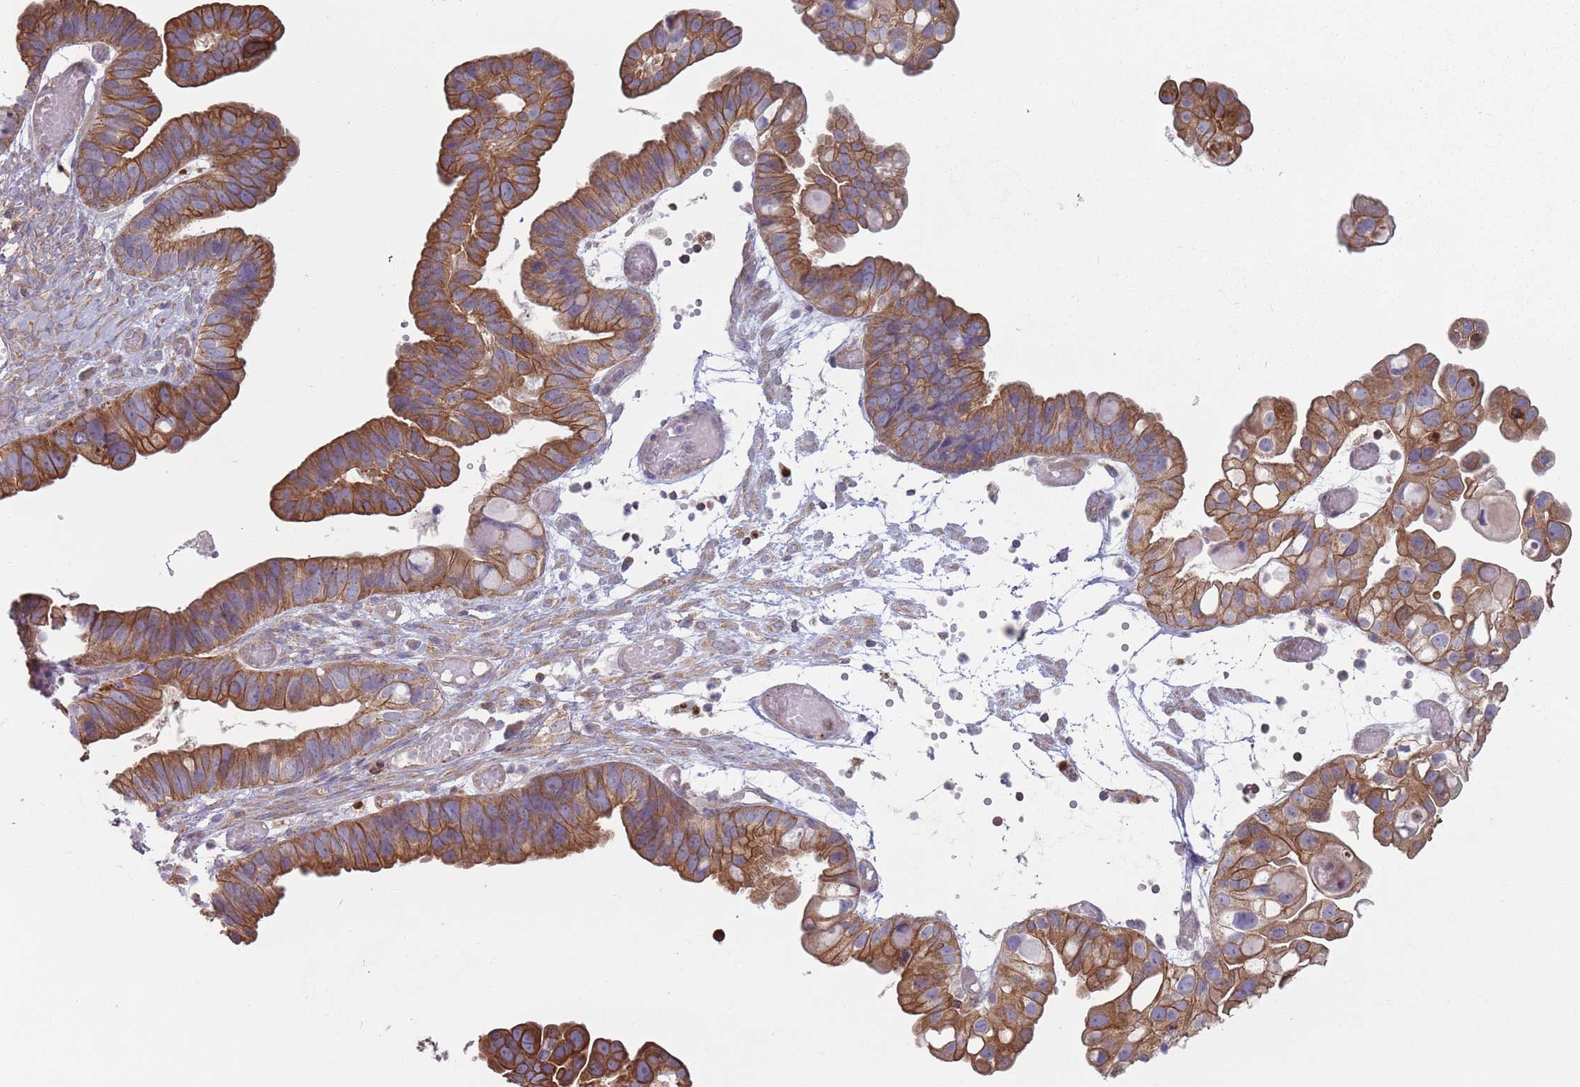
{"staining": {"intensity": "strong", "quantity": ">75%", "location": "cytoplasmic/membranous"}, "tissue": "ovarian cancer", "cell_type": "Tumor cells", "image_type": "cancer", "snomed": [{"axis": "morphology", "description": "Cystadenocarcinoma, serous, NOS"}, {"axis": "topography", "description": "Ovary"}], "caption": "A micrograph of ovarian cancer (serous cystadenocarcinoma) stained for a protein exhibits strong cytoplasmic/membranous brown staining in tumor cells. Nuclei are stained in blue.", "gene": "HSBP1L1", "patient": {"sex": "female", "age": 56}}